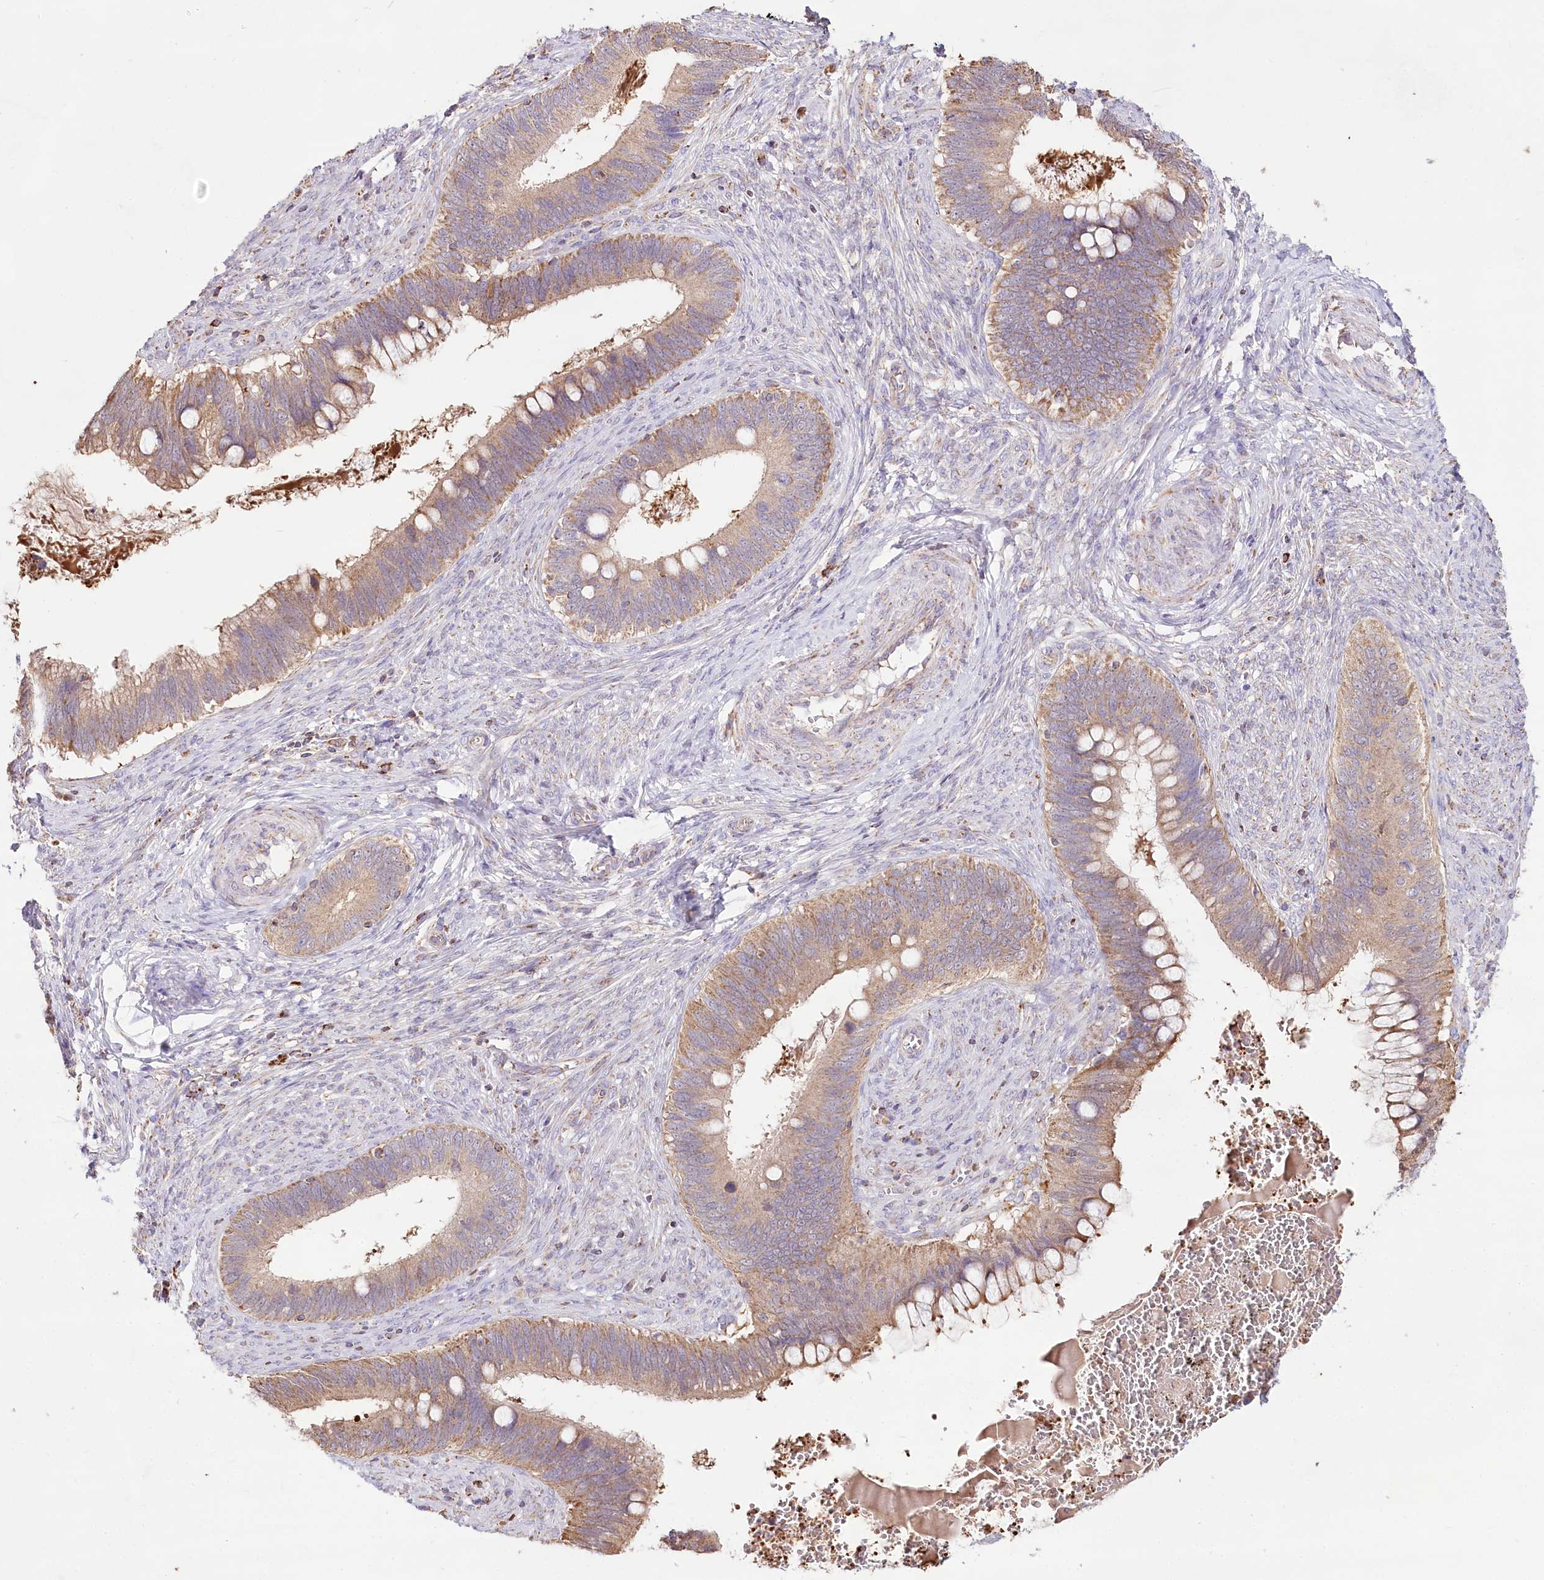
{"staining": {"intensity": "moderate", "quantity": ">75%", "location": "cytoplasmic/membranous"}, "tissue": "cervical cancer", "cell_type": "Tumor cells", "image_type": "cancer", "snomed": [{"axis": "morphology", "description": "Adenocarcinoma, NOS"}, {"axis": "topography", "description": "Cervix"}], "caption": "High-magnification brightfield microscopy of cervical cancer (adenocarcinoma) stained with DAB (3,3'-diaminobenzidine) (brown) and counterstained with hematoxylin (blue). tumor cells exhibit moderate cytoplasmic/membranous expression is identified in approximately>75% of cells.", "gene": "TASOR2", "patient": {"sex": "female", "age": 42}}